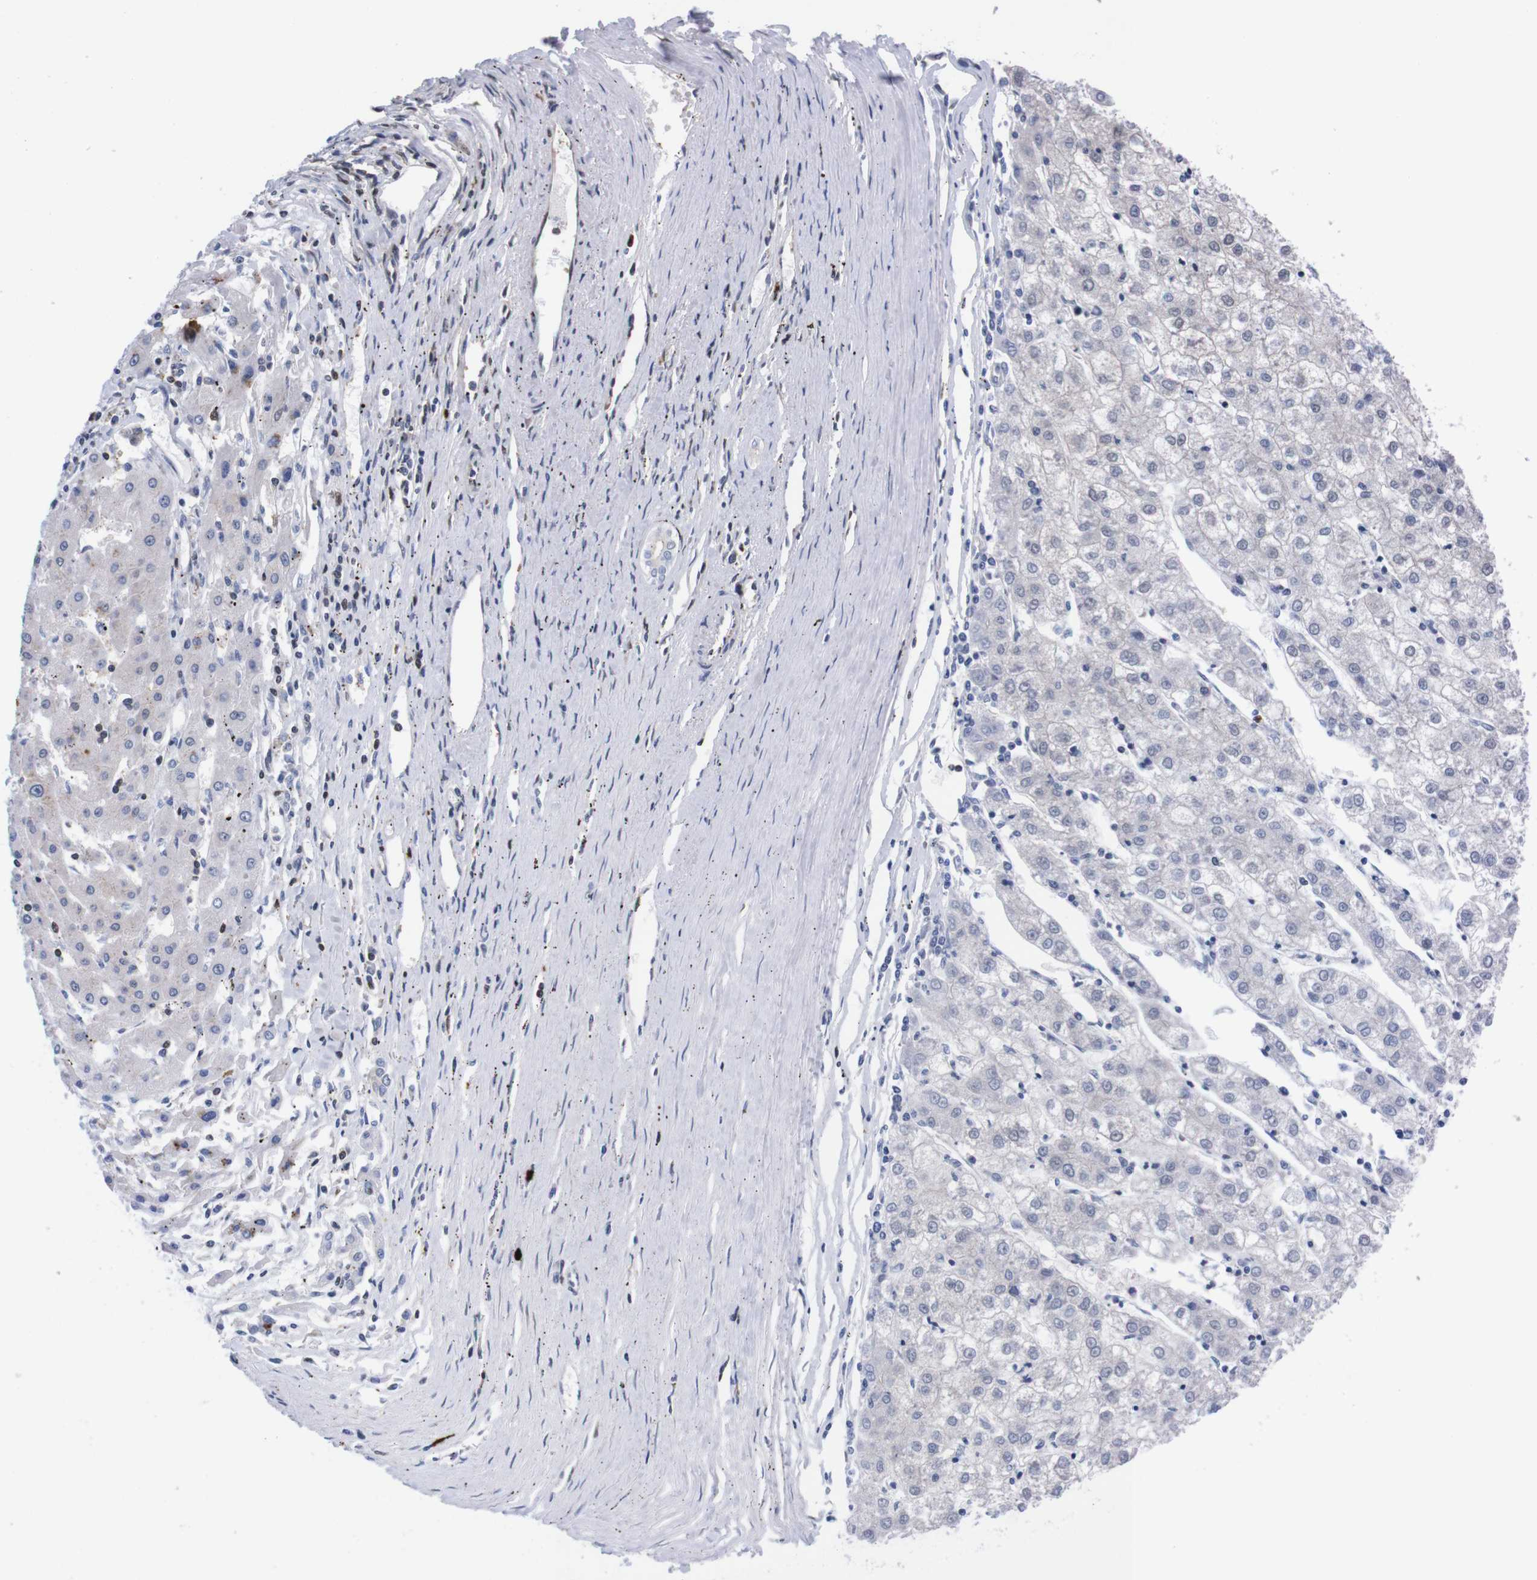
{"staining": {"intensity": "negative", "quantity": "none", "location": "none"}, "tissue": "liver cancer", "cell_type": "Tumor cells", "image_type": "cancer", "snomed": [{"axis": "morphology", "description": "Carcinoma, Hepatocellular, NOS"}, {"axis": "topography", "description": "Liver"}], "caption": "Human hepatocellular carcinoma (liver) stained for a protein using immunohistochemistry (IHC) shows no expression in tumor cells.", "gene": "UBQLN2", "patient": {"sex": "male", "age": 72}}